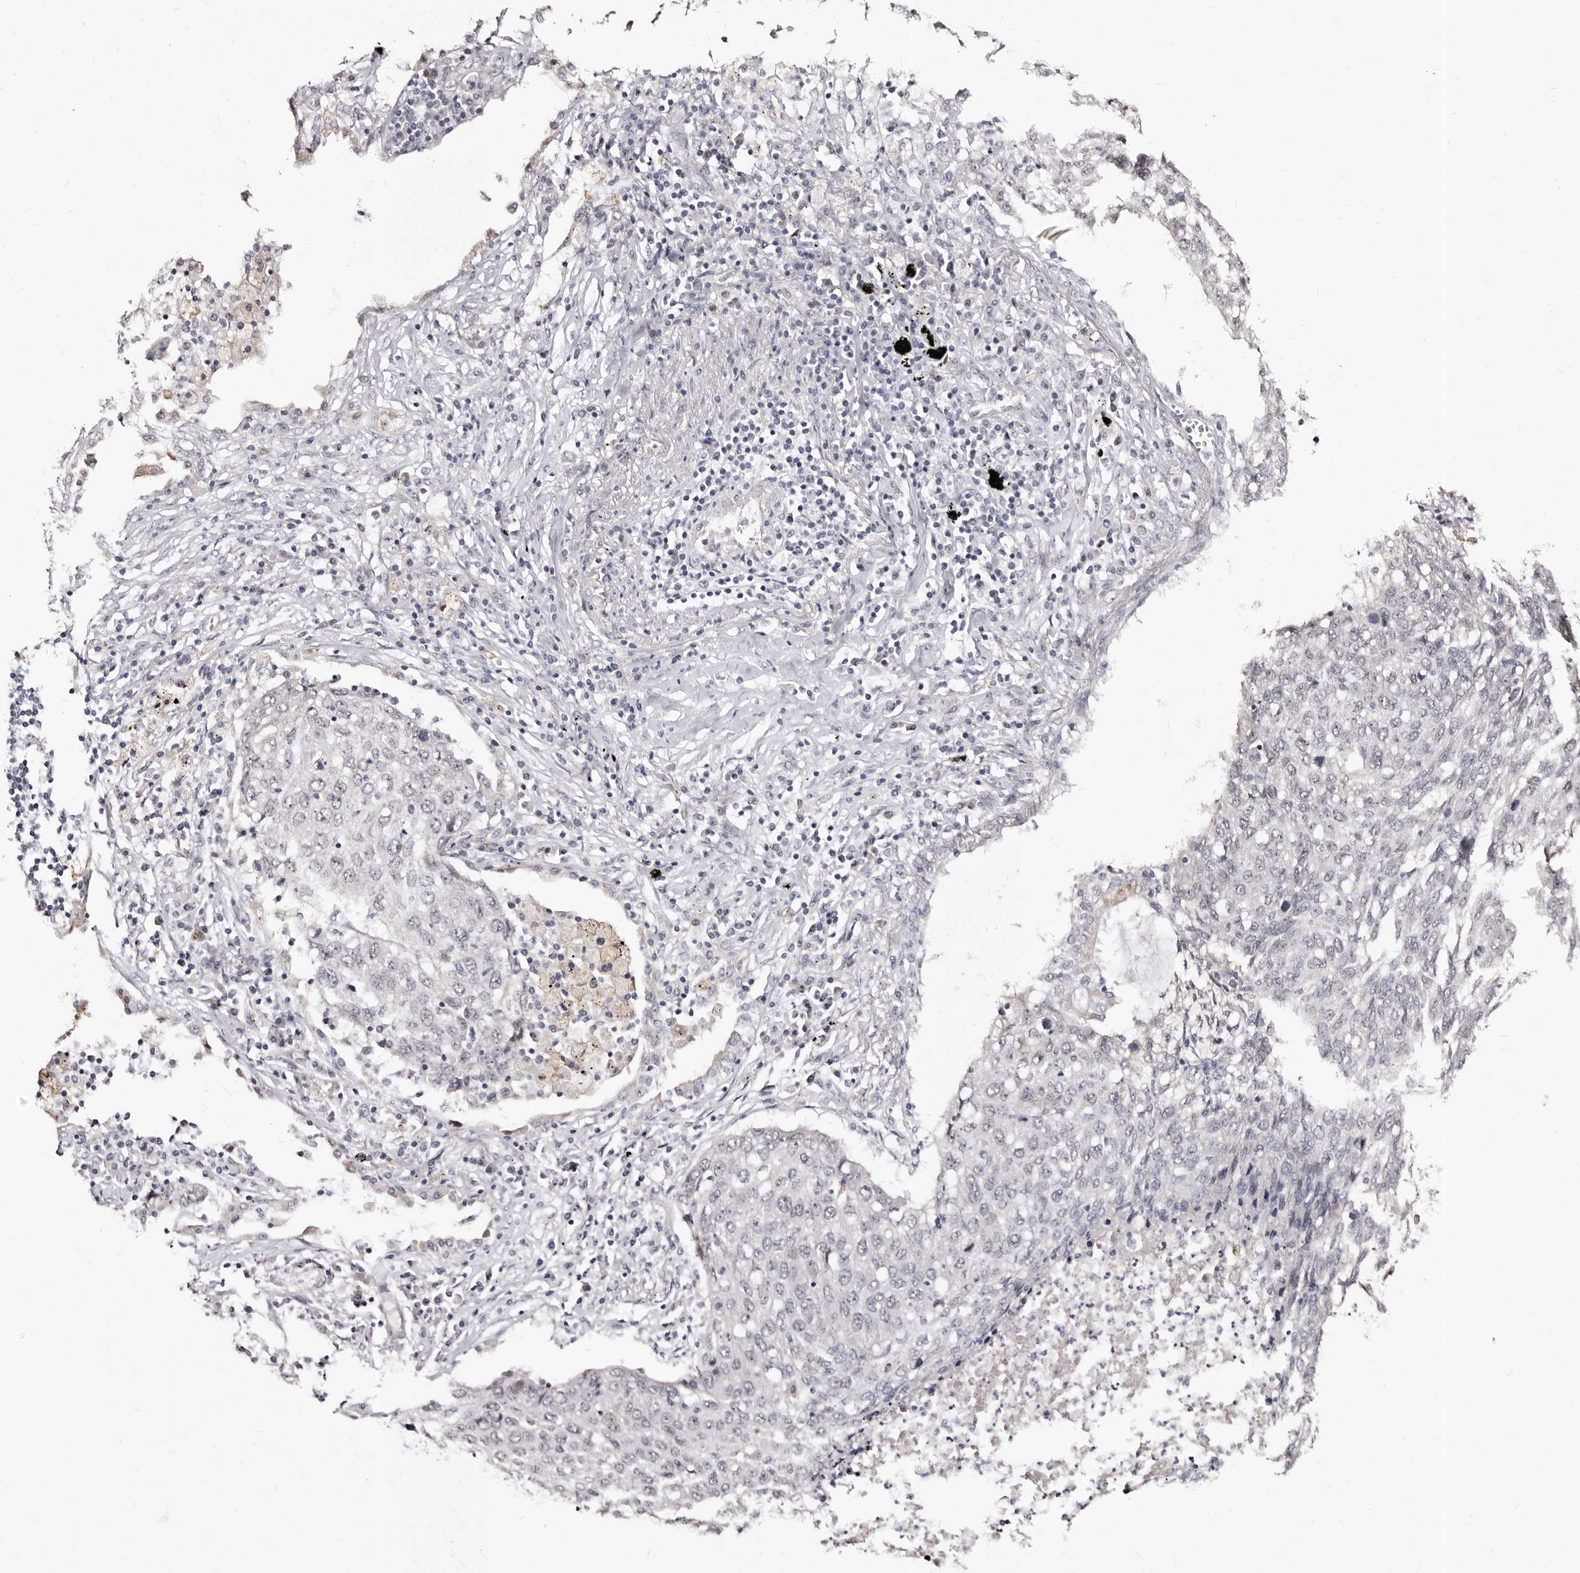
{"staining": {"intensity": "negative", "quantity": "none", "location": "none"}, "tissue": "lung cancer", "cell_type": "Tumor cells", "image_type": "cancer", "snomed": [{"axis": "morphology", "description": "Squamous cell carcinoma, NOS"}, {"axis": "topography", "description": "Lung"}], "caption": "There is no significant expression in tumor cells of squamous cell carcinoma (lung).", "gene": "PTAFR", "patient": {"sex": "female", "age": 63}}